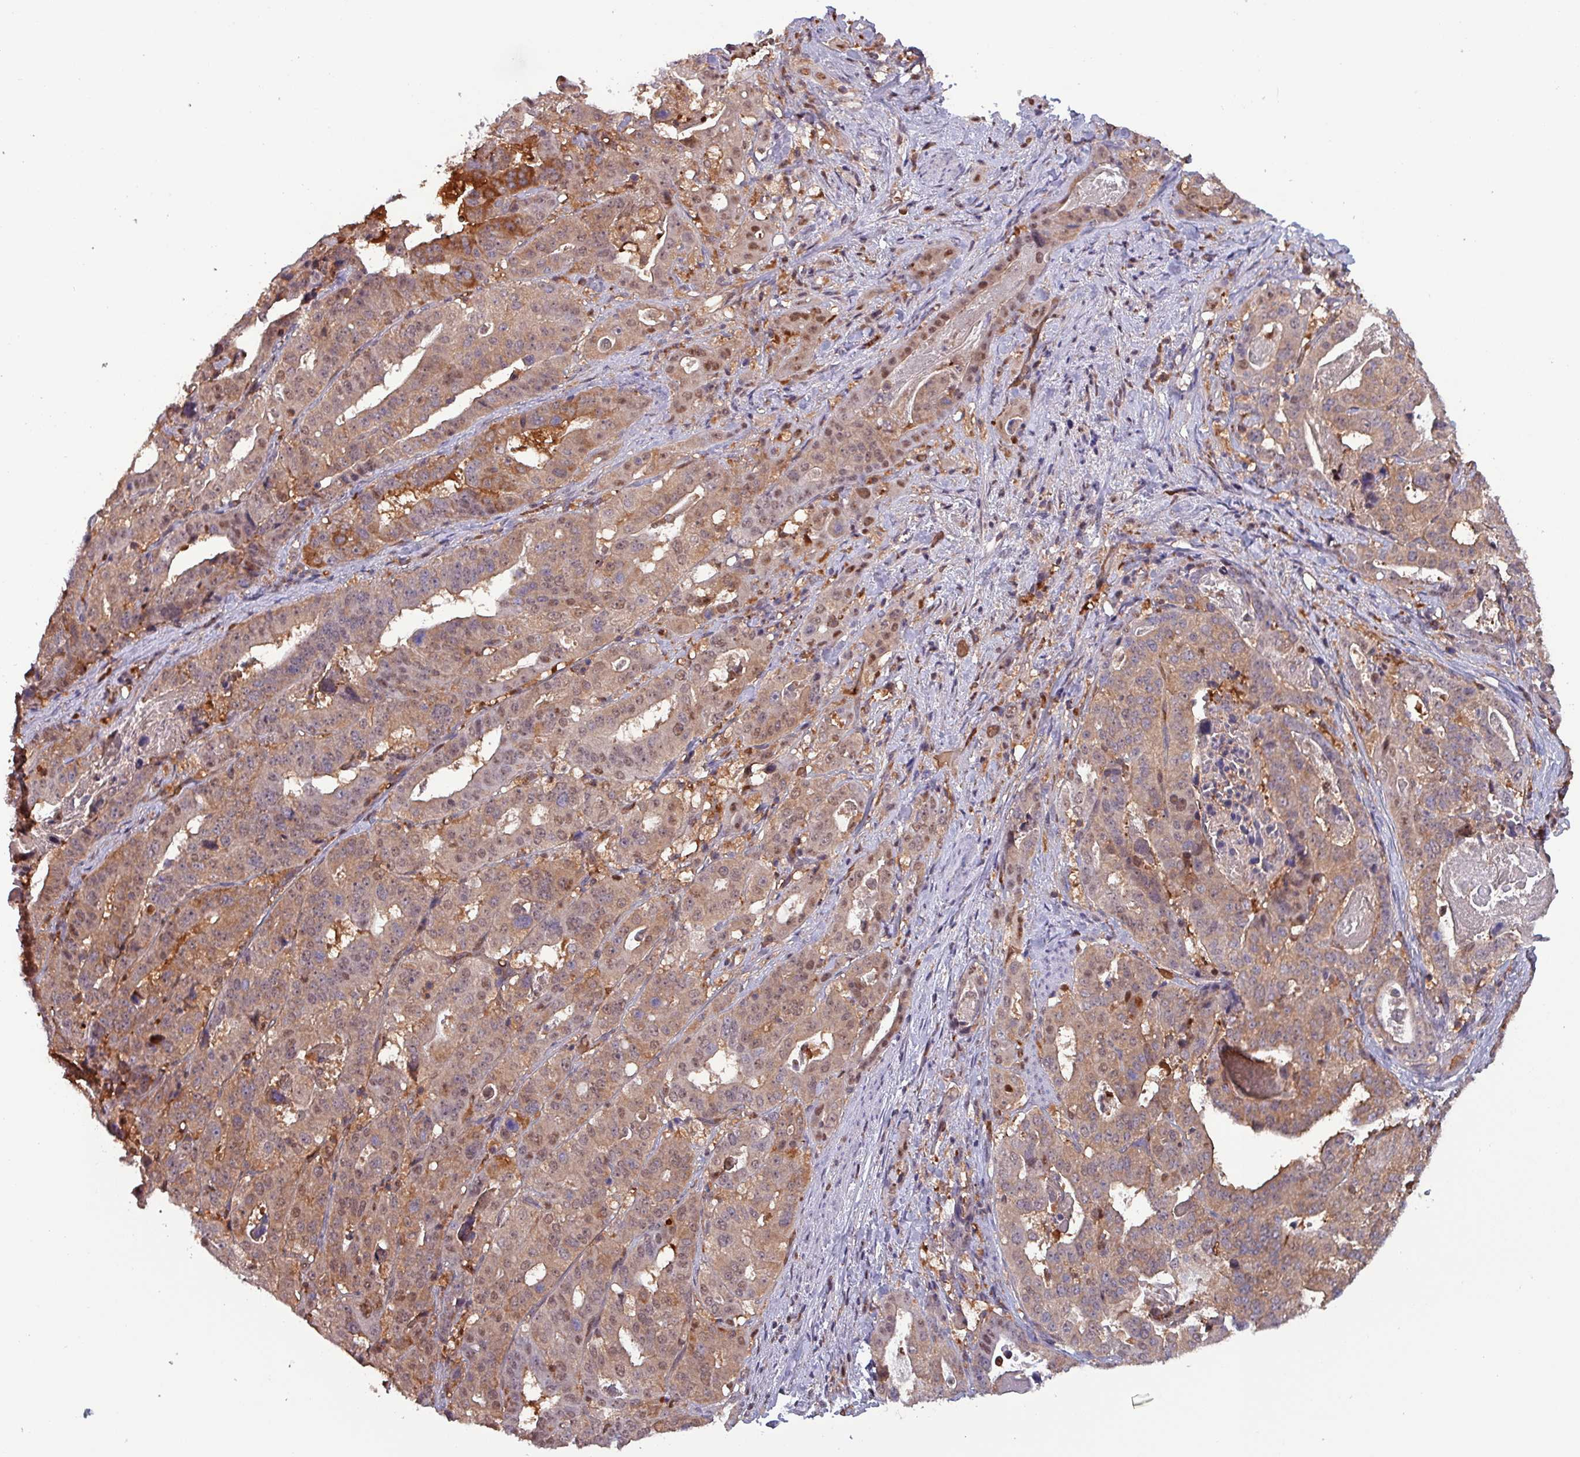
{"staining": {"intensity": "moderate", "quantity": "25%-75%", "location": "cytoplasmic/membranous,nuclear"}, "tissue": "stomach cancer", "cell_type": "Tumor cells", "image_type": "cancer", "snomed": [{"axis": "morphology", "description": "Adenocarcinoma, NOS"}, {"axis": "topography", "description": "Stomach"}], "caption": "A photomicrograph of human adenocarcinoma (stomach) stained for a protein shows moderate cytoplasmic/membranous and nuclear brown staining in tumor cells.", "gene": "PSMB8", "patient": {"sex": "male", "age": 48}}